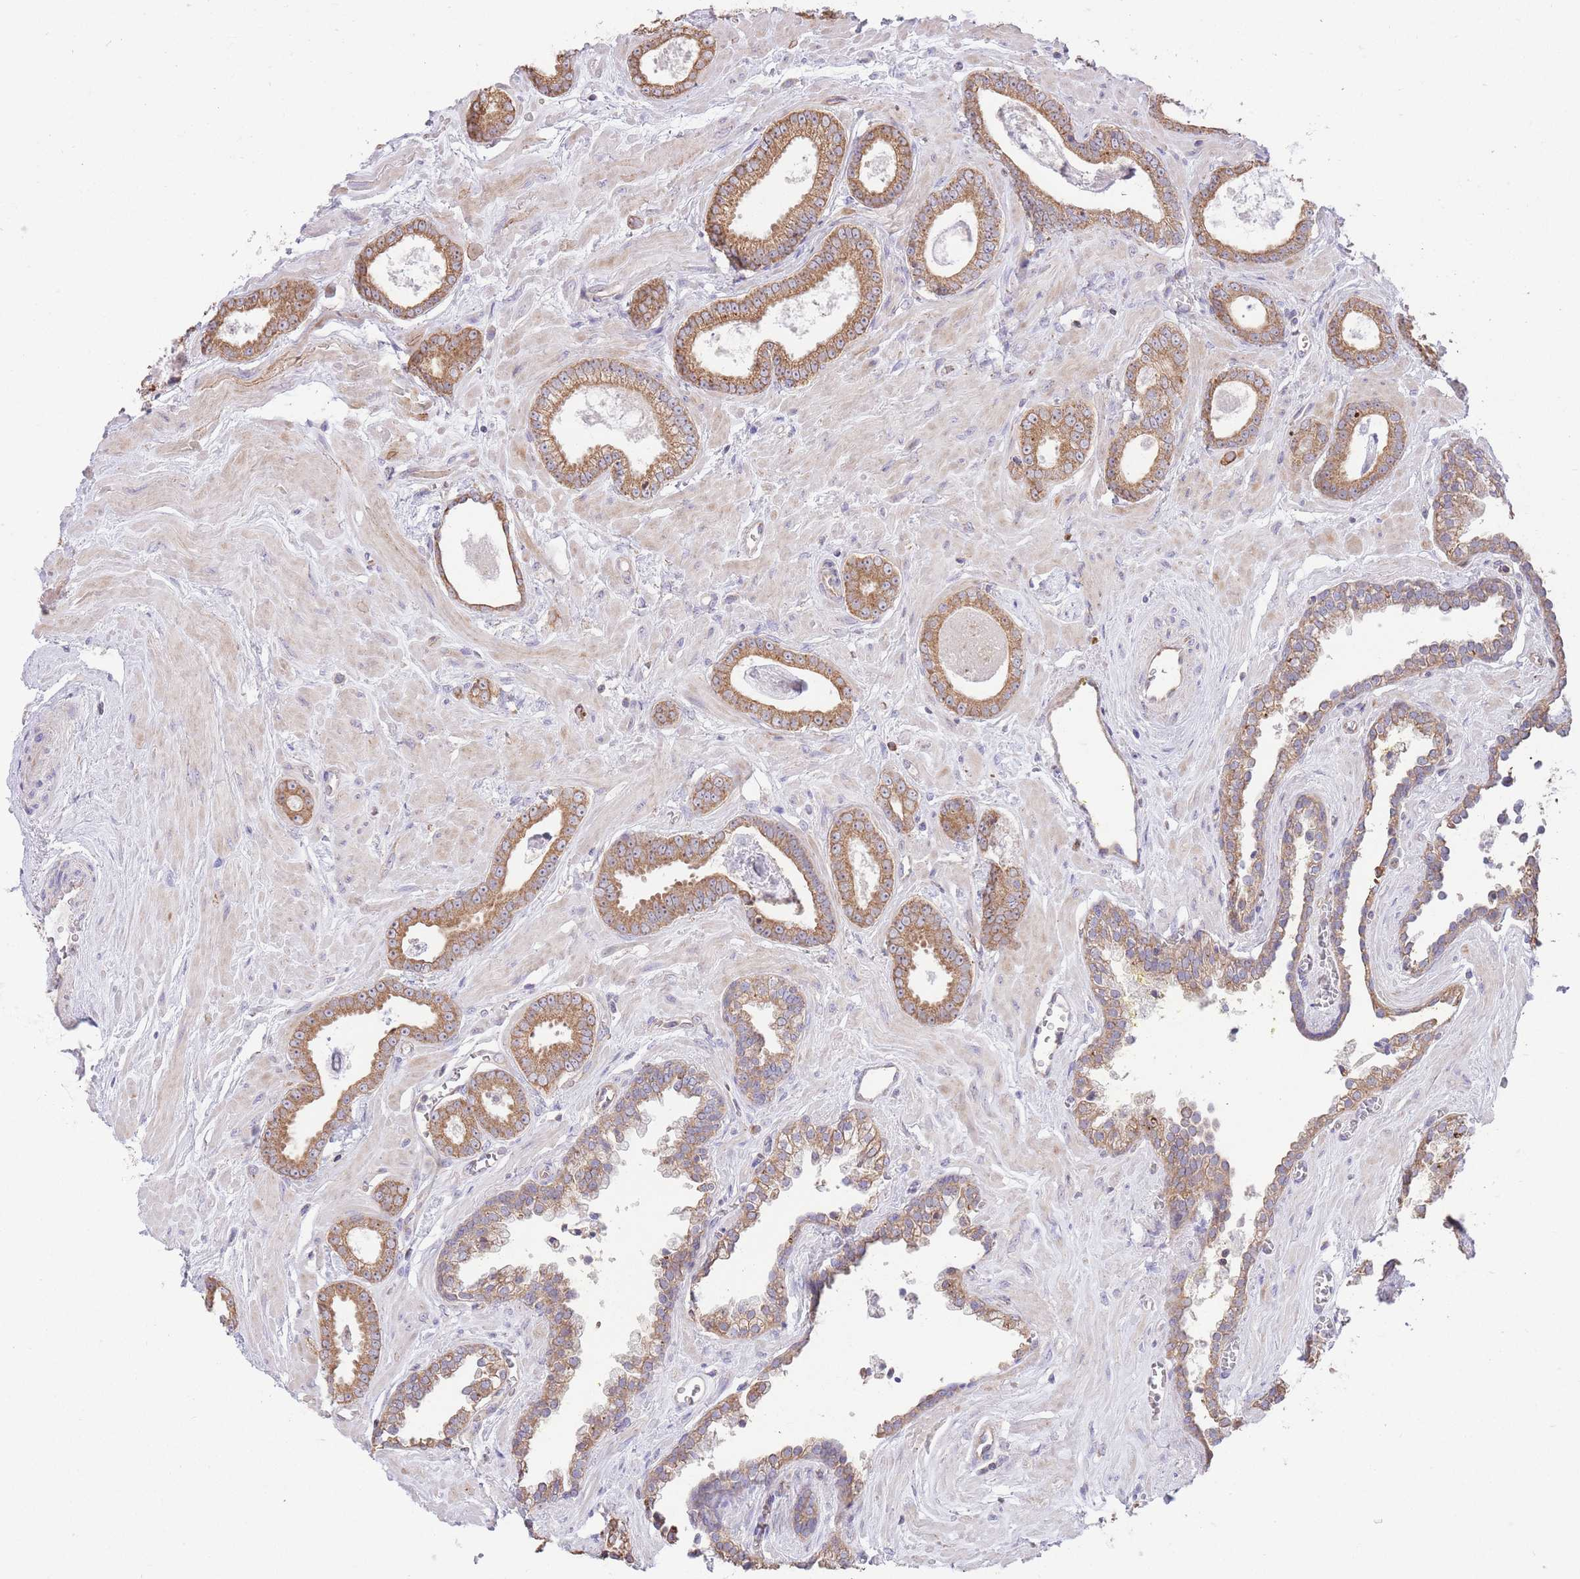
{"staining": {"intensity": "moderate", "quantity": ">75%", "location": "cytoplasmic/membranous"}, "tissue": "prostate cancer", "cell_type": "Tumor cells", "image_type": "cancer", "snomed": [{"axis": "morphology", "description": "Adenocarcinoma, Low grade"}, {"axis": "topography", "description": "Prostate"}], "caption": "Protein positivity by immunohistochemistry exhibits moderate cytoplasmic/membranous positivity in approximately >75% of tumor cells in prostate cancer (low-grade adenocarcinoma).", "gene": "BOLA2B", "patient": {"sex": "male", "age": 60}}